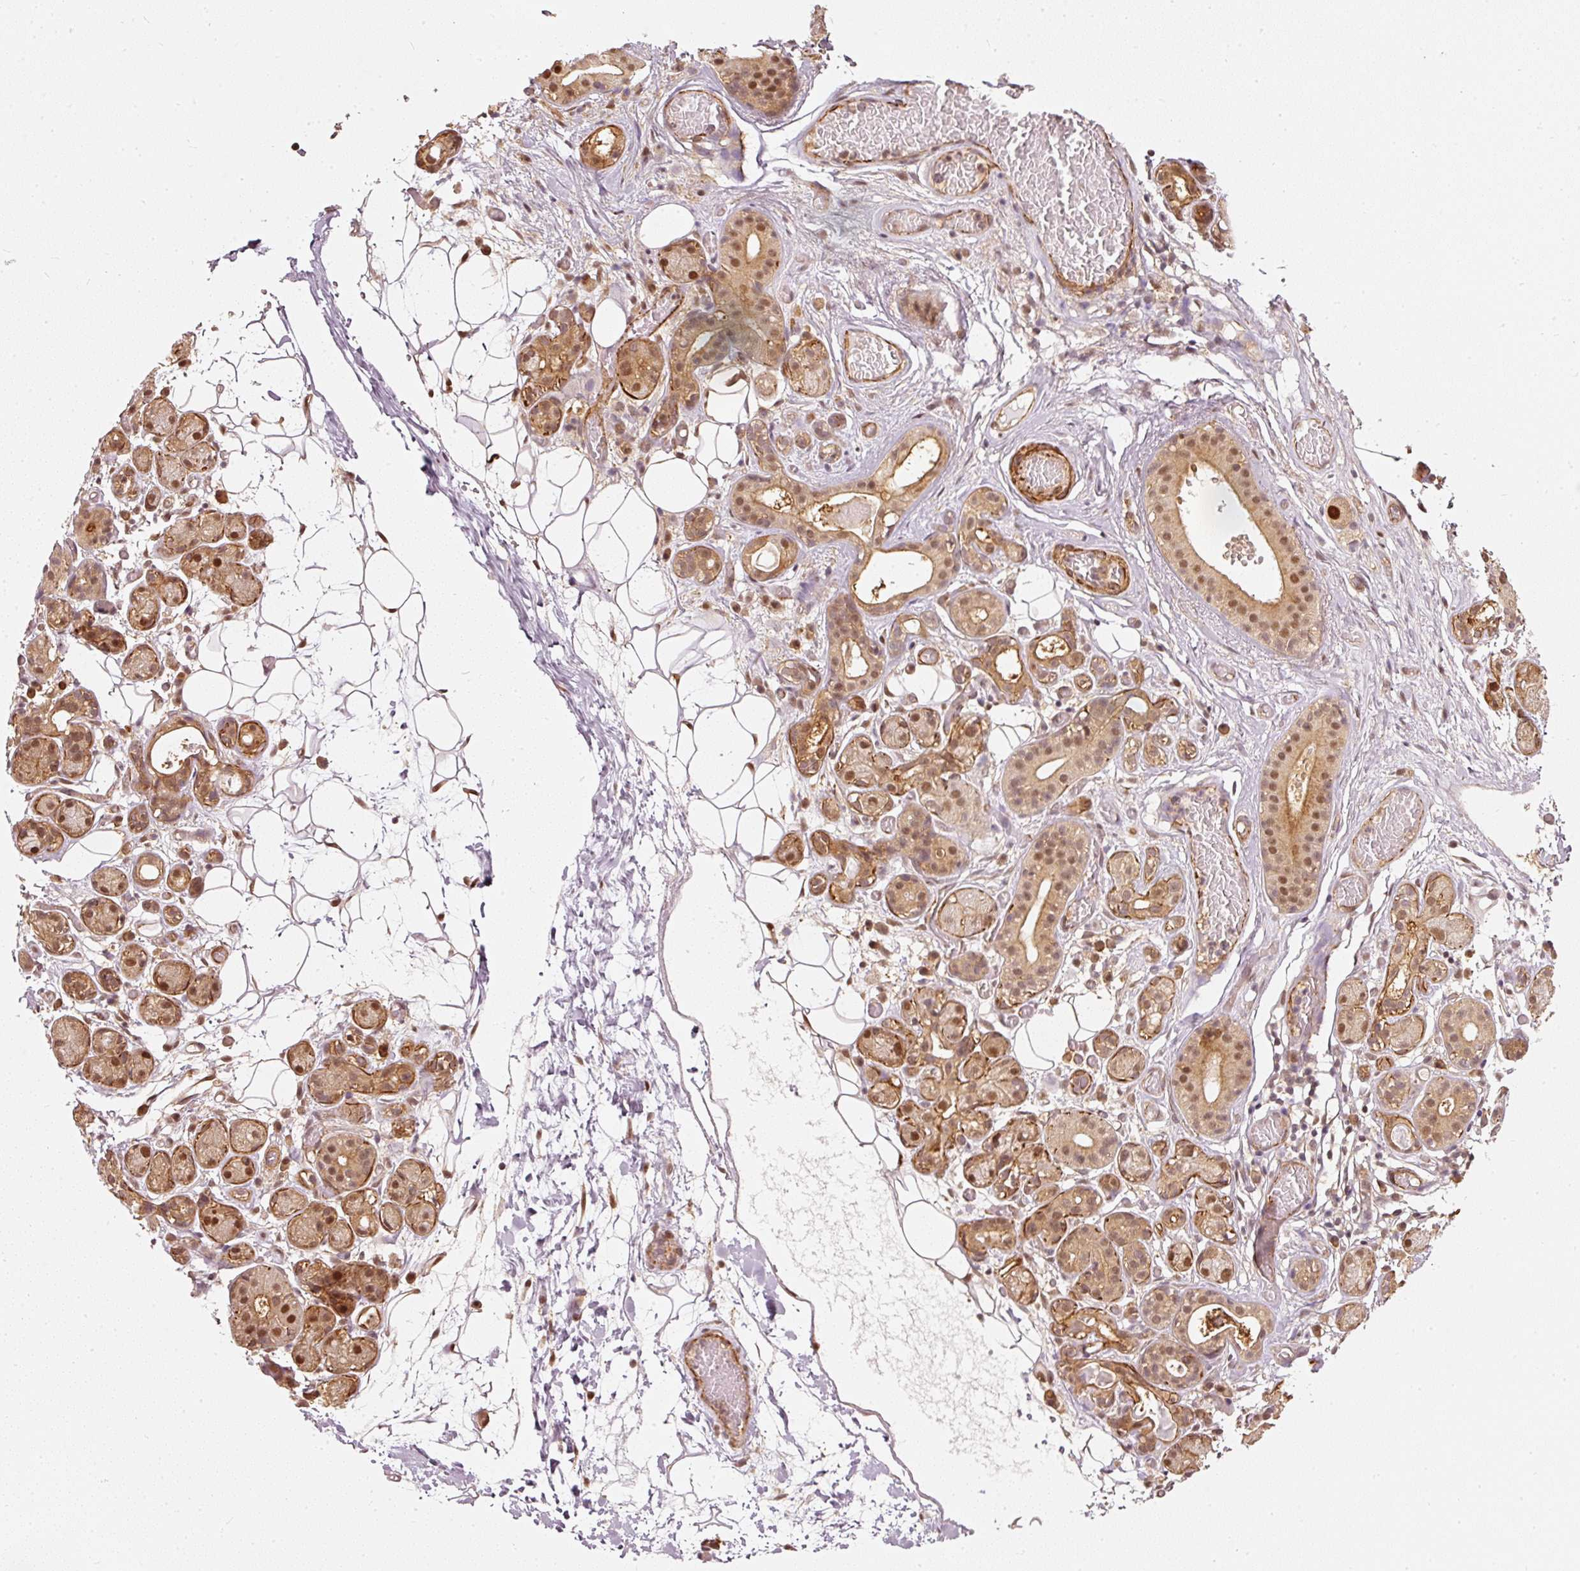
{"staining": {"intensity": "moderate", "quantity": ">75%", "location": "cytoplasmic/membranous,nuclear"}, "tissue": "salivary gland", "cell_type": "Glandular cells", "image_type": "normal", "snomed": [{"axis": "morphology", "description": "Normal tissue, NOS"}, {"axis": "topography", "description": "Salivary gland"}], "caption": "Brown immunohistochemical staining in benign salivary gland reveals moderate cytoplasmic/membranous,nuclear positivity in approximately >75% of glandular cells.", "gene": "PSMD1", "patient": {"sex": "male", "age": 82}}